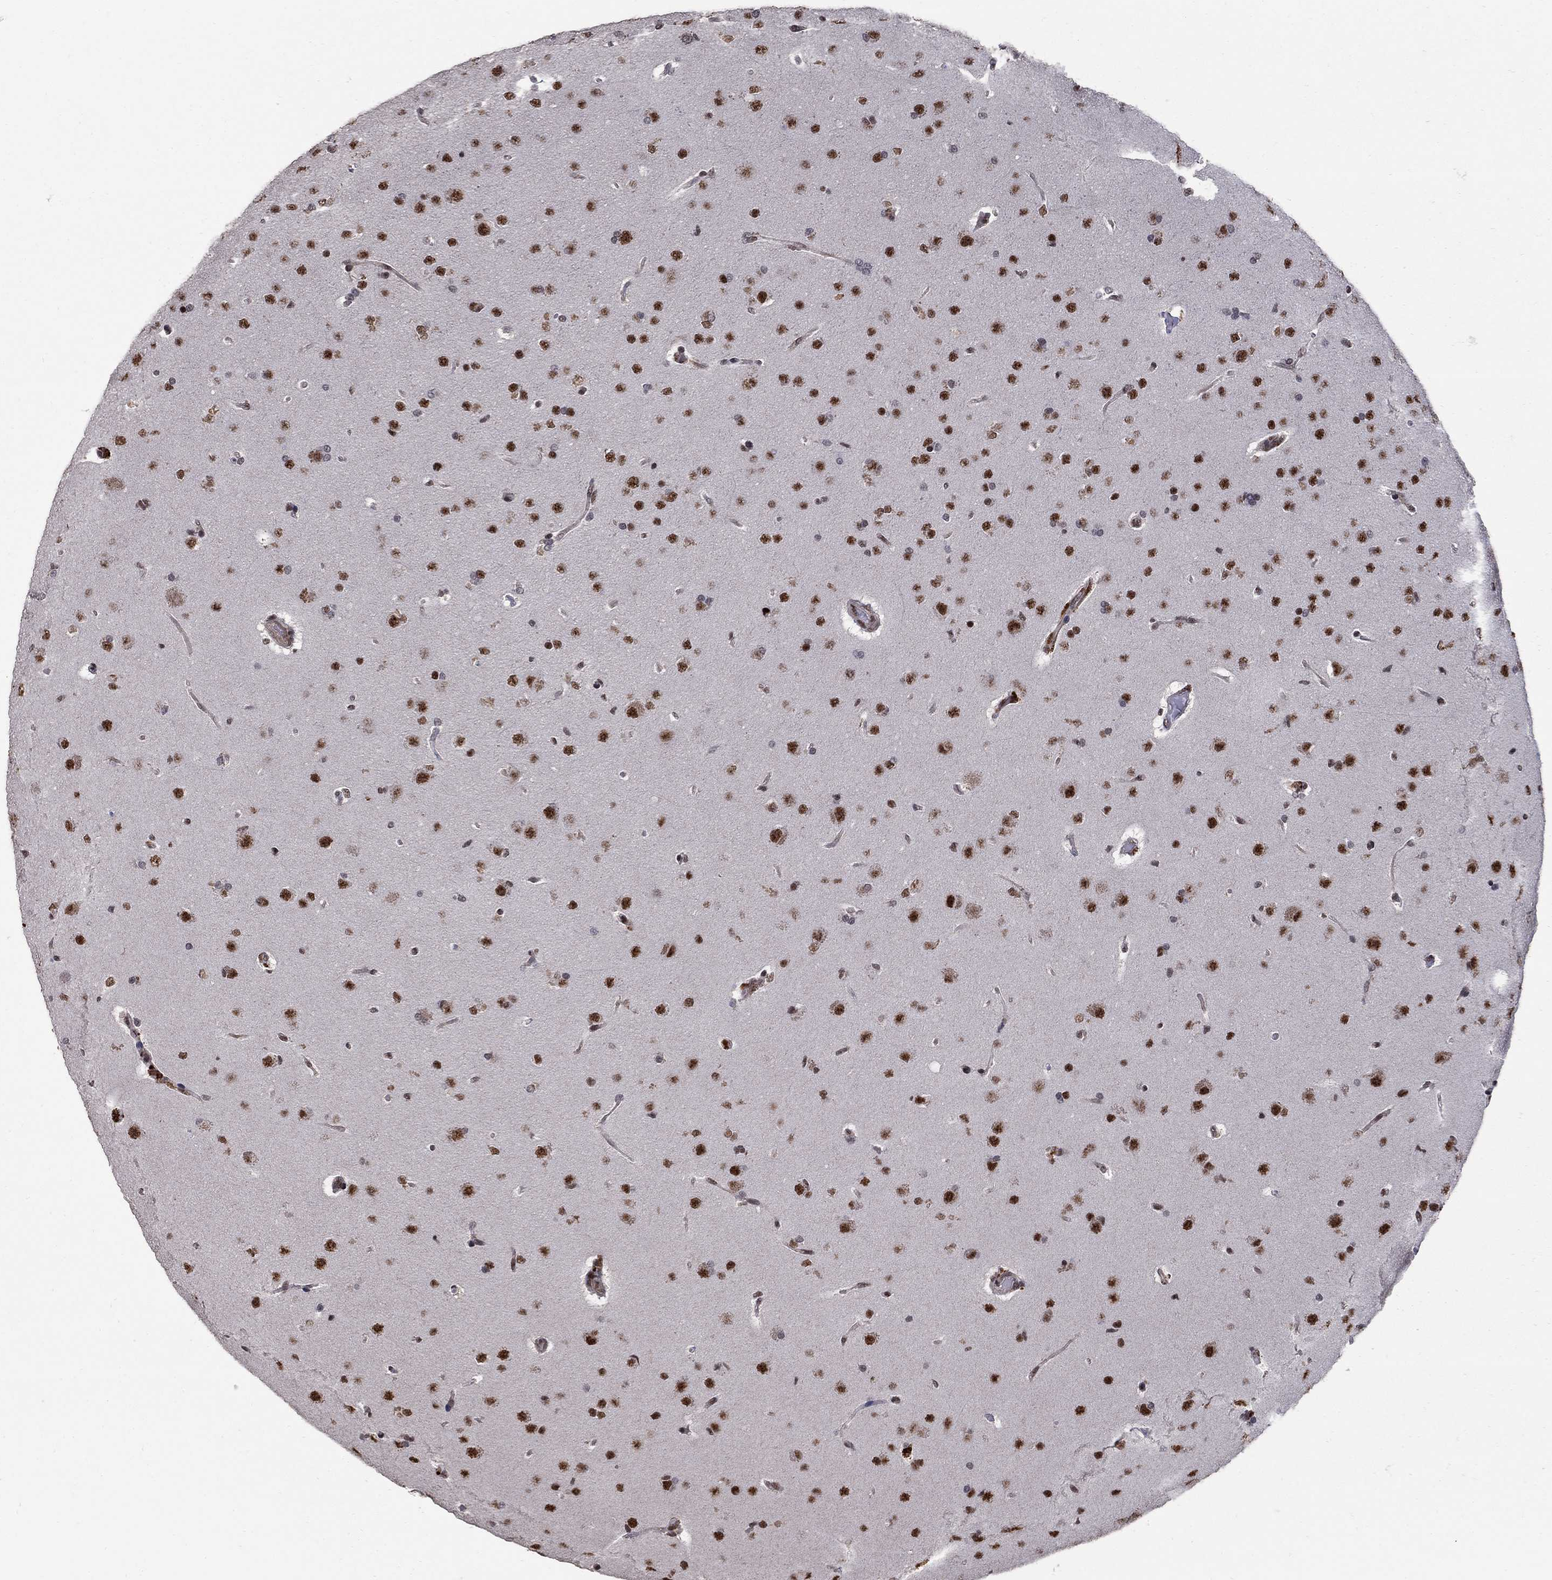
{"staining": {"intensity": "strong", "quantity": ">75%", "location": "nuclear"}, "tissue": "glioma", "cell_type": "Tumor cells", "image_type": "cancer", "snomed": [{"axis": "morphology", "description": "Glioma, malignant, NOS"}, {"axis": "topography", "description": "Cerebral cortex"}], "caption": "Protein expression analysis of human malignant glioma reveals strong nuclear expression in approximately >75% of tumor cells.", "gene": "PNISR", "patient": {"sex": "male", "age": 58}}